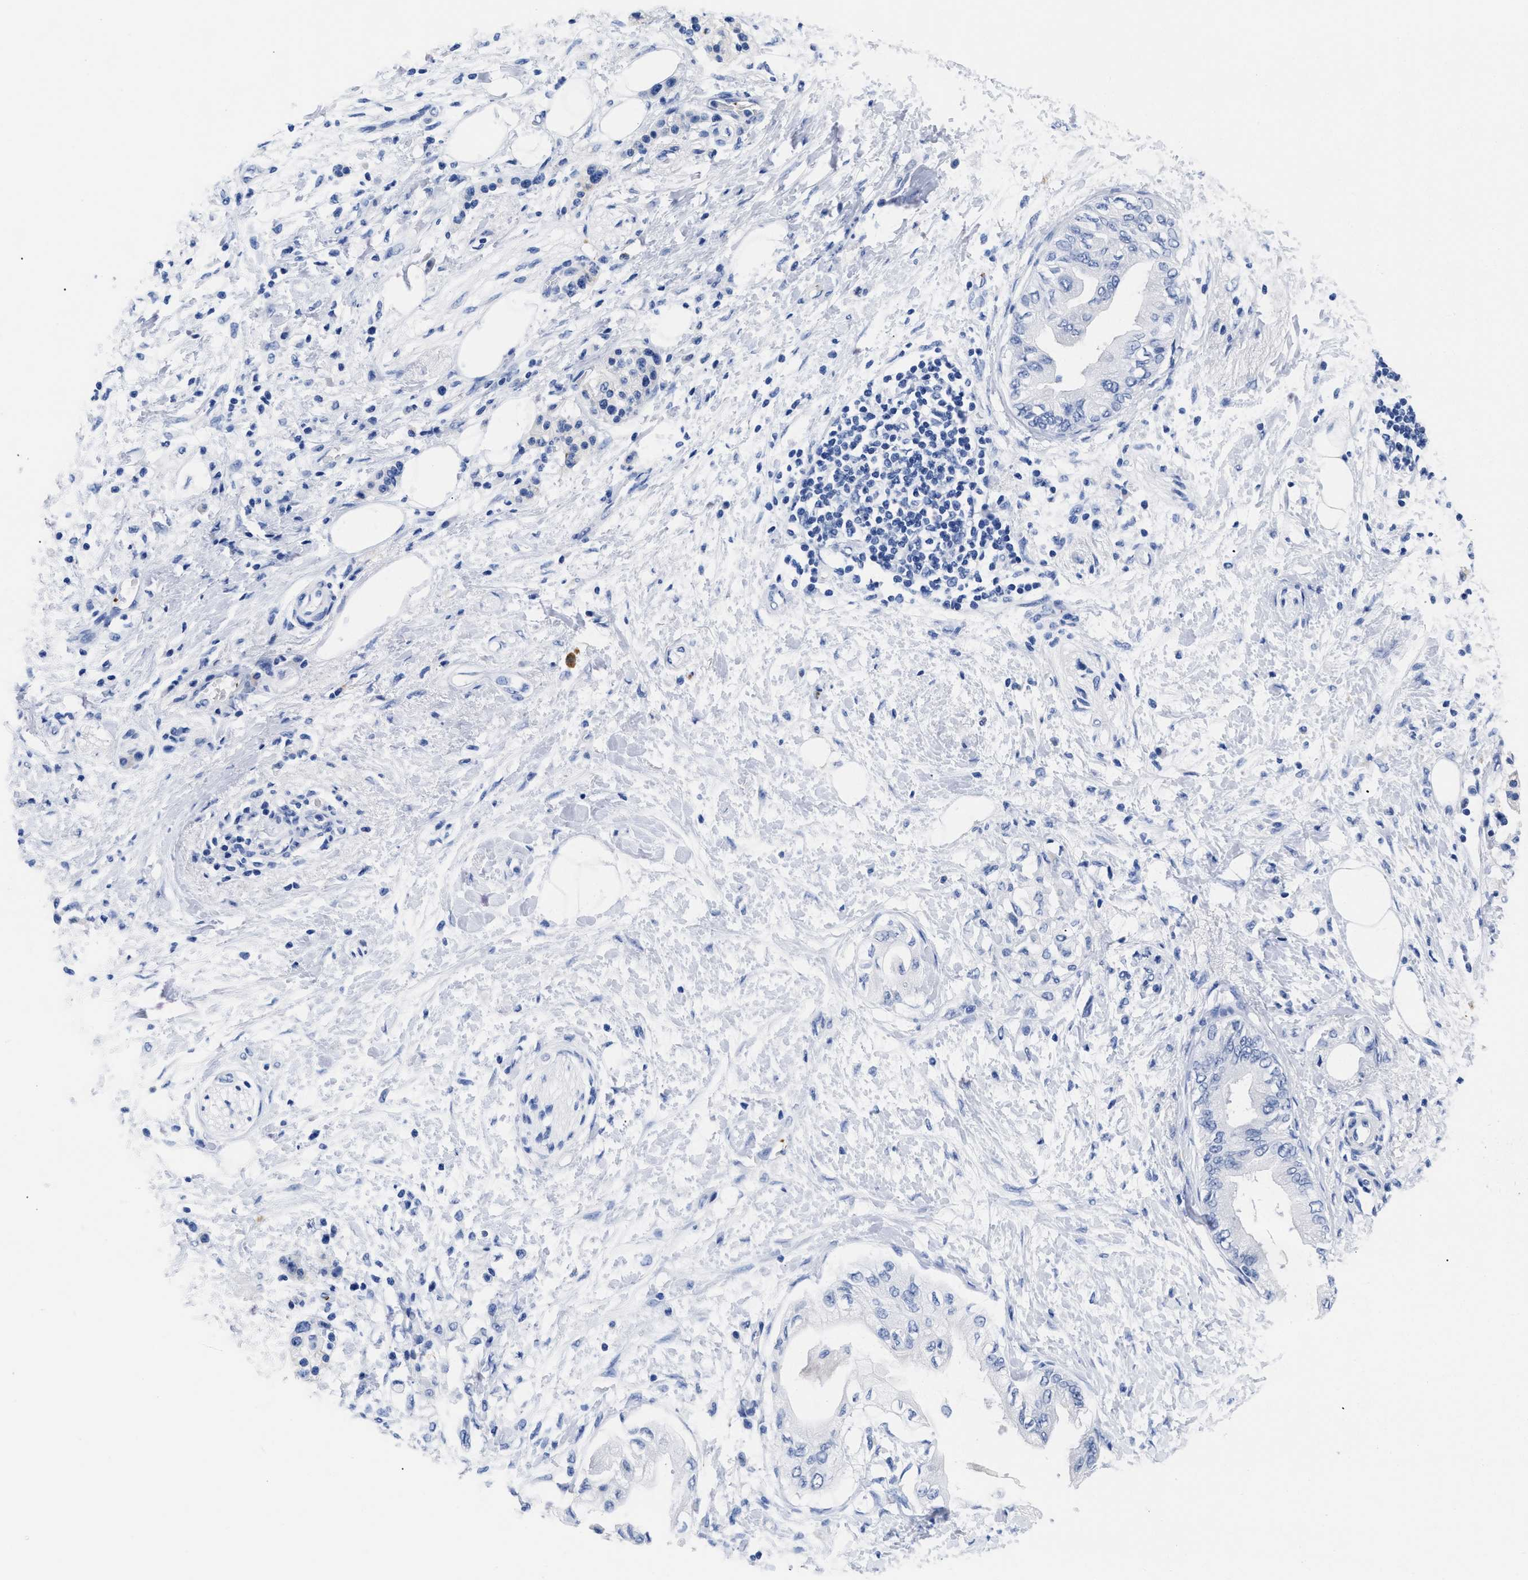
{"staining": {"intensity": "negative", "quantity": "none", "location": "none"}, "tissue": "pancreatic cancer", "cell_type": "Tumor cells", "image_type": "cancer", "snomed": [{"axis": "morphology", "description": "Normal tissue, NOS"}, {"axis": "morphology", "description": "Adenocarcinoma, NOS"}, {"axis": "topography", "description": "Pancreas"}, {"axis": "topography", "description": "Duodenum"}], "caption": "Human adenocarcinoma (pancreatic) stained for a protein using IHC reveals no staining in tumor cells.", "gene": "TREML1", "patient": {"sex": "female", "age": 60}}